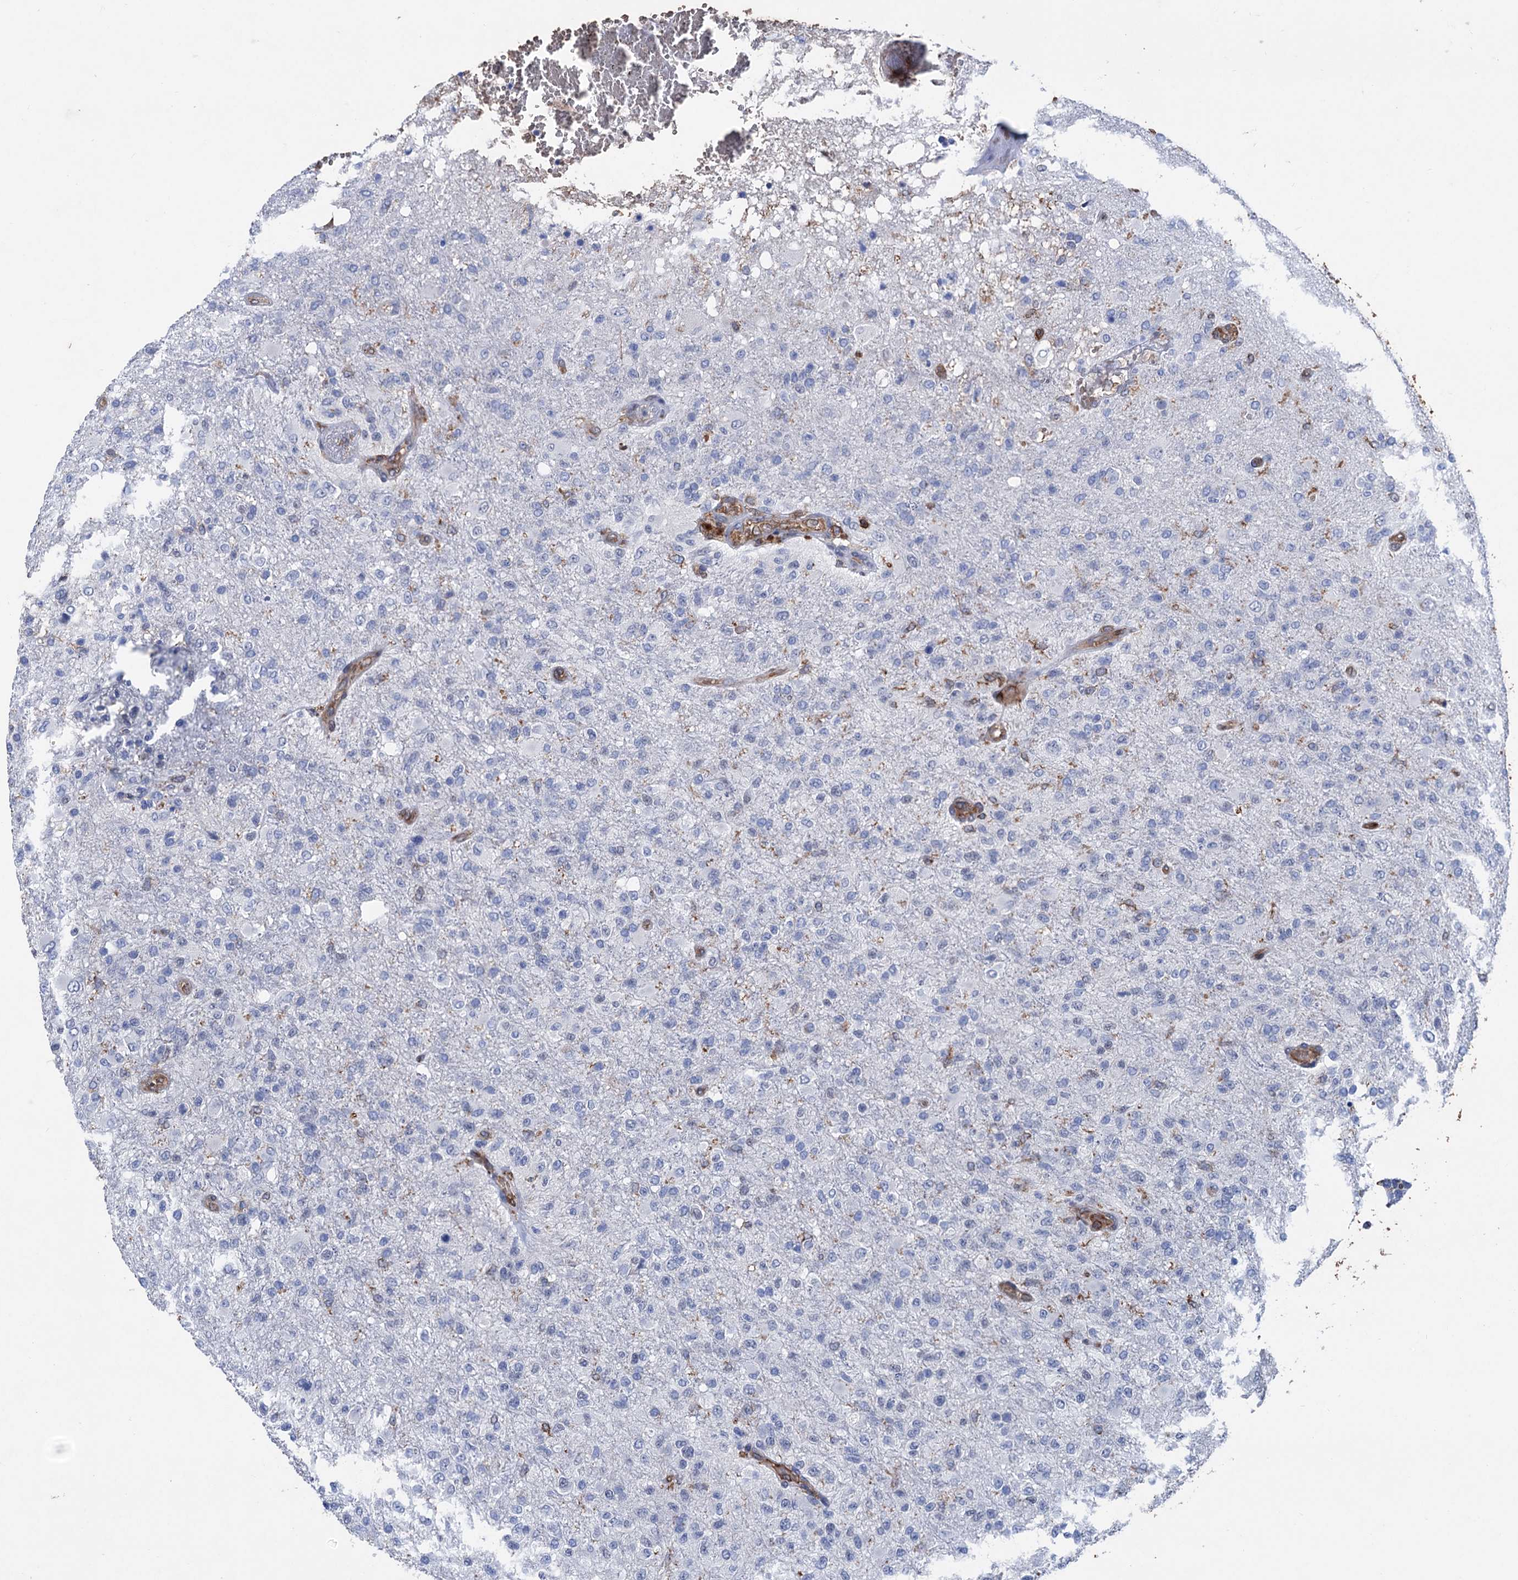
{"staining": {"intensity": "negative", "quantity": "none", "location": "none"}, "tissue": "glioma", "cell_type": "Tumor cells", "image_type": "cancer", "snomed": [{"axis": "morphology", "description": "Glioma, malignant, High grade"}, {"axis": "topography", "description": "Brain"}], "caption": "Immunohistochemistry micrograph of glioma stained for a protein (brown), which demonstrates no positivity in tumor cells. (Stains: DAB (3,3'-diaminobenzidine) immunohistochemistry (IHC) with hematoxylin counter stain, Microscopy: brightfield microscopy at high magnification).", "gene": "STING1", "patient": {"sex": "female", "age": 74}}